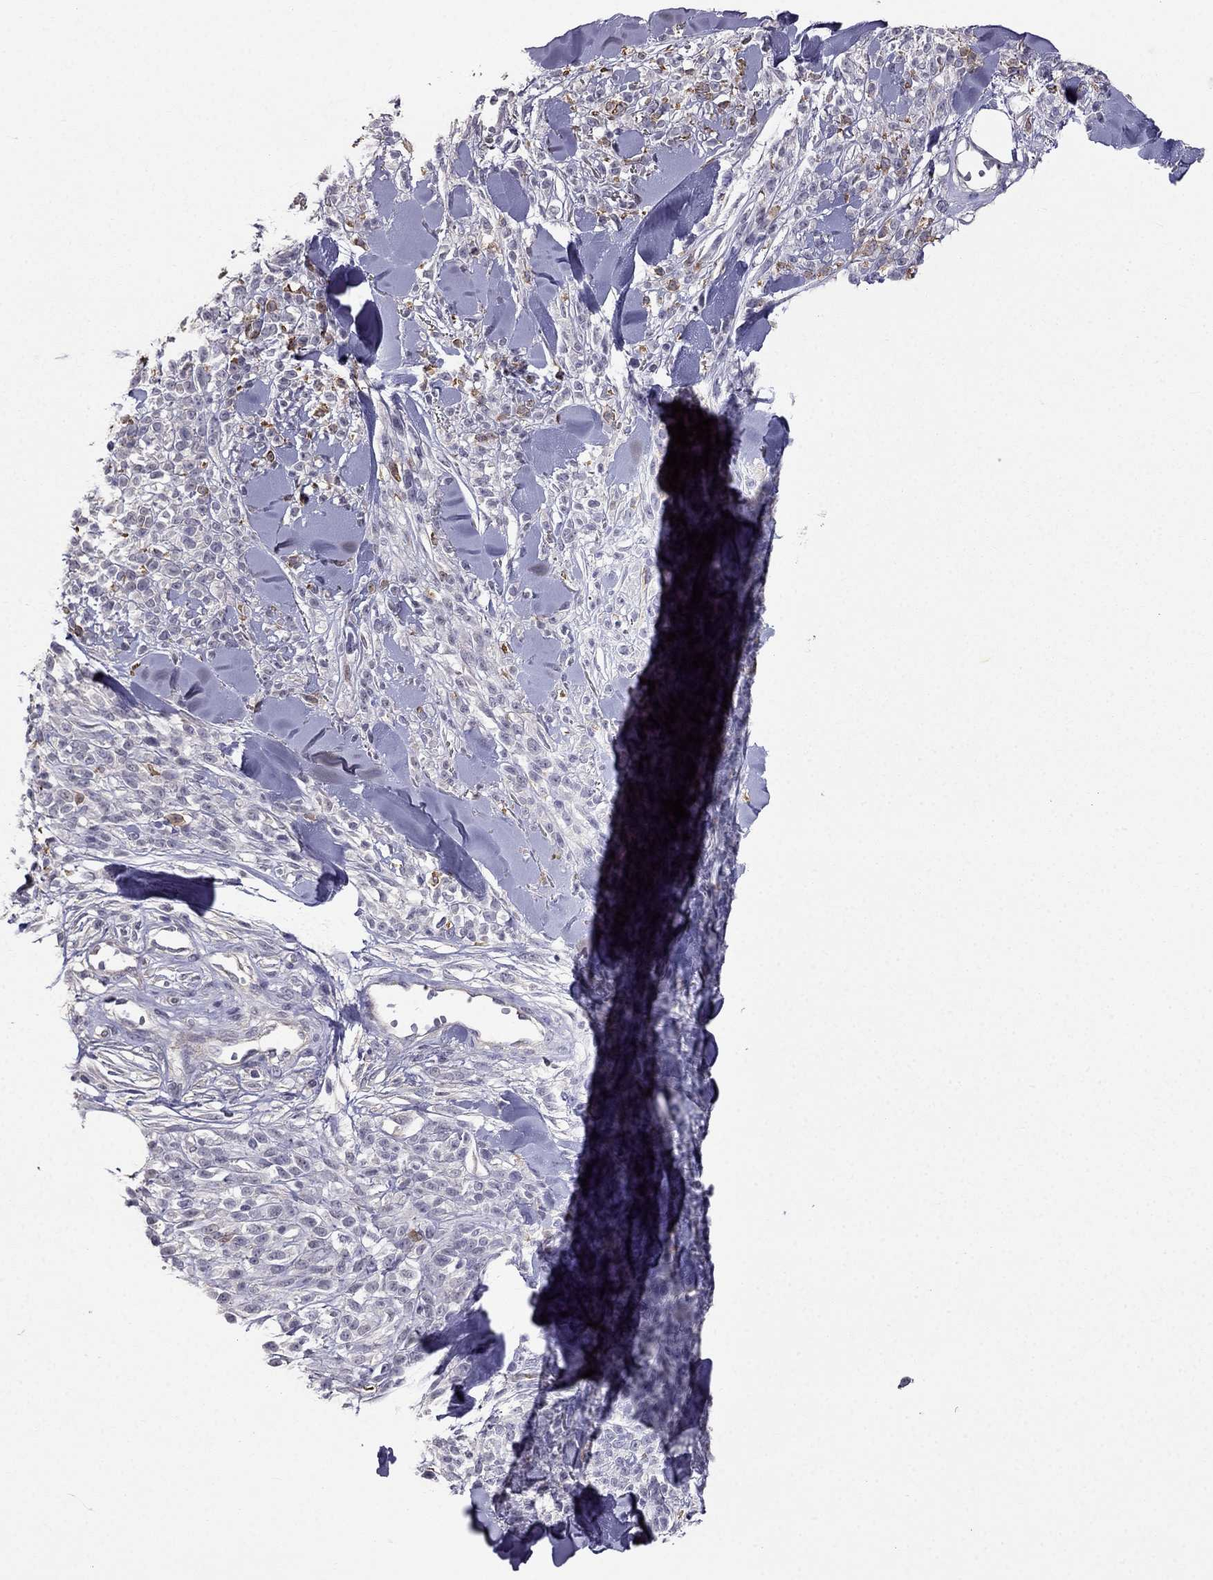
{"staining": {"intensity": "negative", "quantity": "none", "location": "none"}, "tissue": "melanoma", "cell_type": "Tumor cells", "image_type": "cancer", "snomed": [{"axis": "morphology", "description": "Malignant melanoma, NOS"}, {"axis": "topography", "description": "Skin"}, {"axis": "topography", "description": "Skin of trunk"}], "caption": "Tumor cells show no significant protein staining in melanoma.", "gene": "HSFX1", "patient": {"sex": "male", "age": 74}}